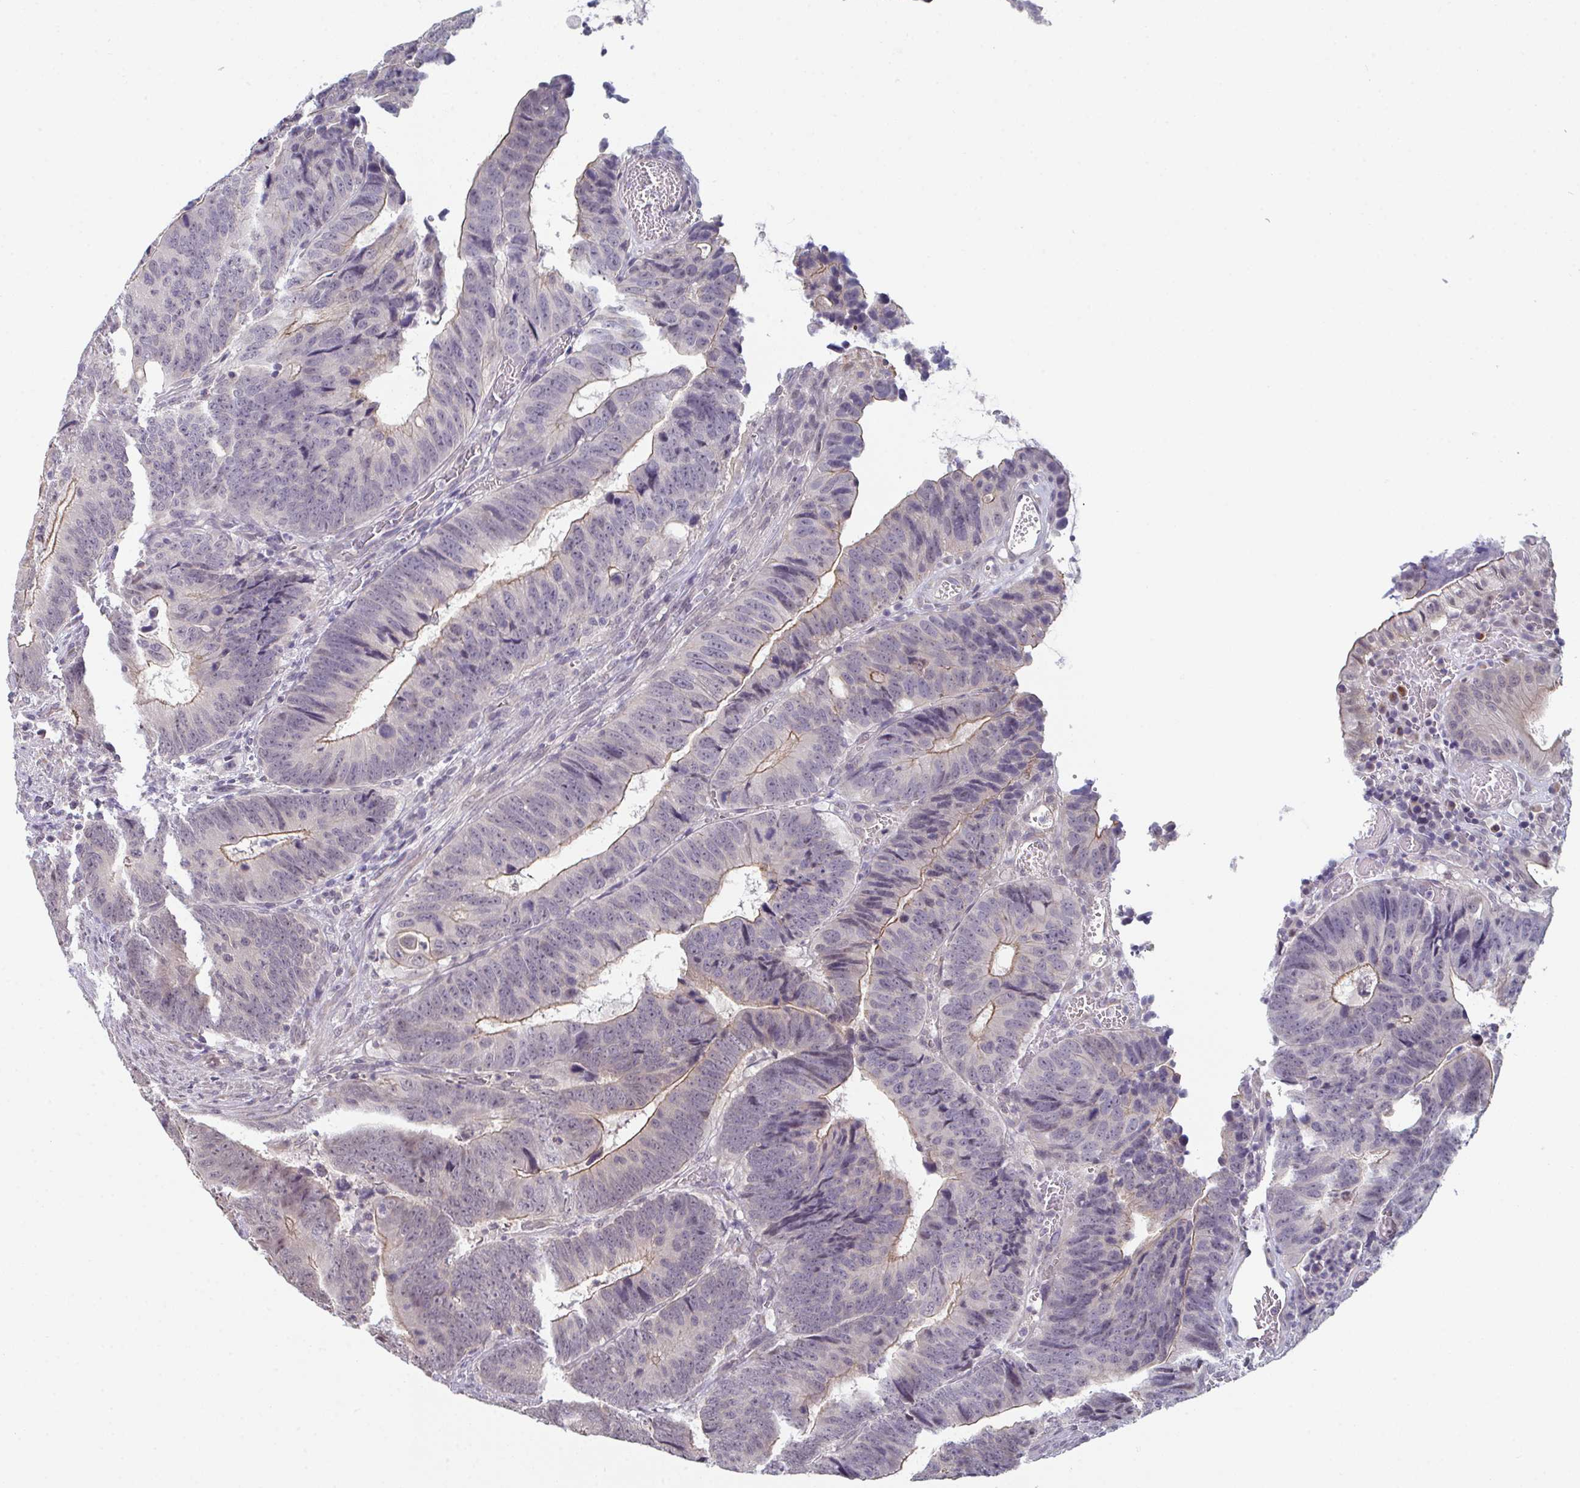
{"staining": {"intensity": "moderate", "quantity": "<25%", "location": "cytoplasmic/membranous"}, "tissue": "colorectal cancer", "cell_type": "Tumor cells", "image_type": "cancer", "snomed": [{"axis": "morphology", "description": "Adenocarcinoma, NOS"}, {"axis": "topography", "description": "Colon"}], "caption": "Protein analysis of adenocarcinoma (colorectal) tissue exhibits moderate cytoplasmic/membranous positivity in about <25% of tumor cells.", "gene": "ZNF214", "patient": {"sex": "male", "age": 62}}